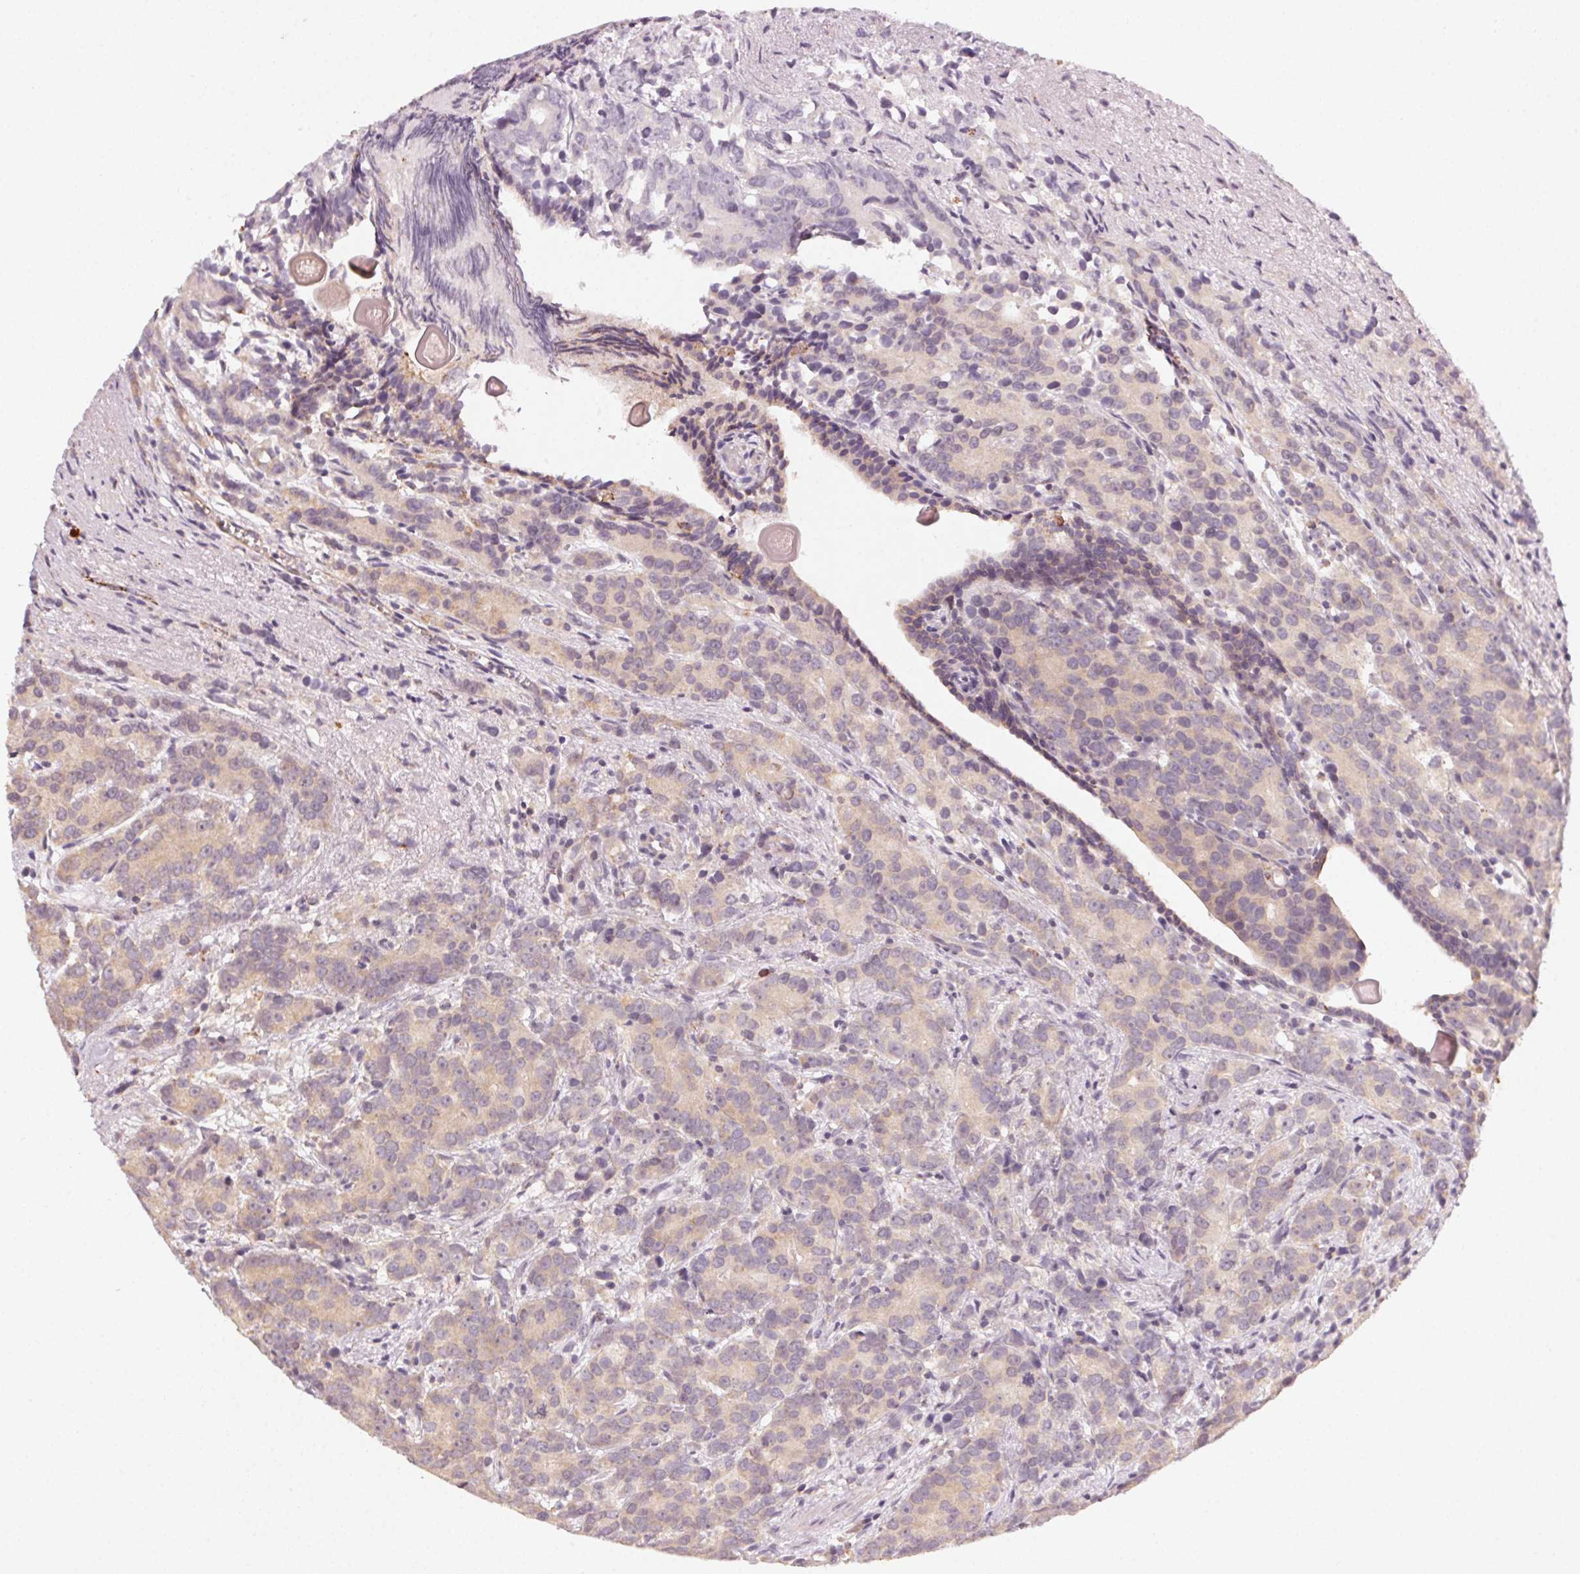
{"staining": {"intensity": "weak", "quantity": "25%-75%", "location": "cytoplasmic/membranous"}, "tissue": "prostate cancer", "cell_type": "Tumor cells", "image_type": "cancer", "snomed": [{"axis": "morphology", "description": "Adenocarcinoma, High grade"}, {"axis": "topography", "description": "Prostate"}], "caption": "Immunohistochemical staining of high-grade adenocarcinoma (prostate) exhibits low levels of weak cytoplasmic/membranous staining in approximately 25%-75% of tumor cells.", "gene": "NCOA4", "patient": {"sex": "male", "age": 90}}